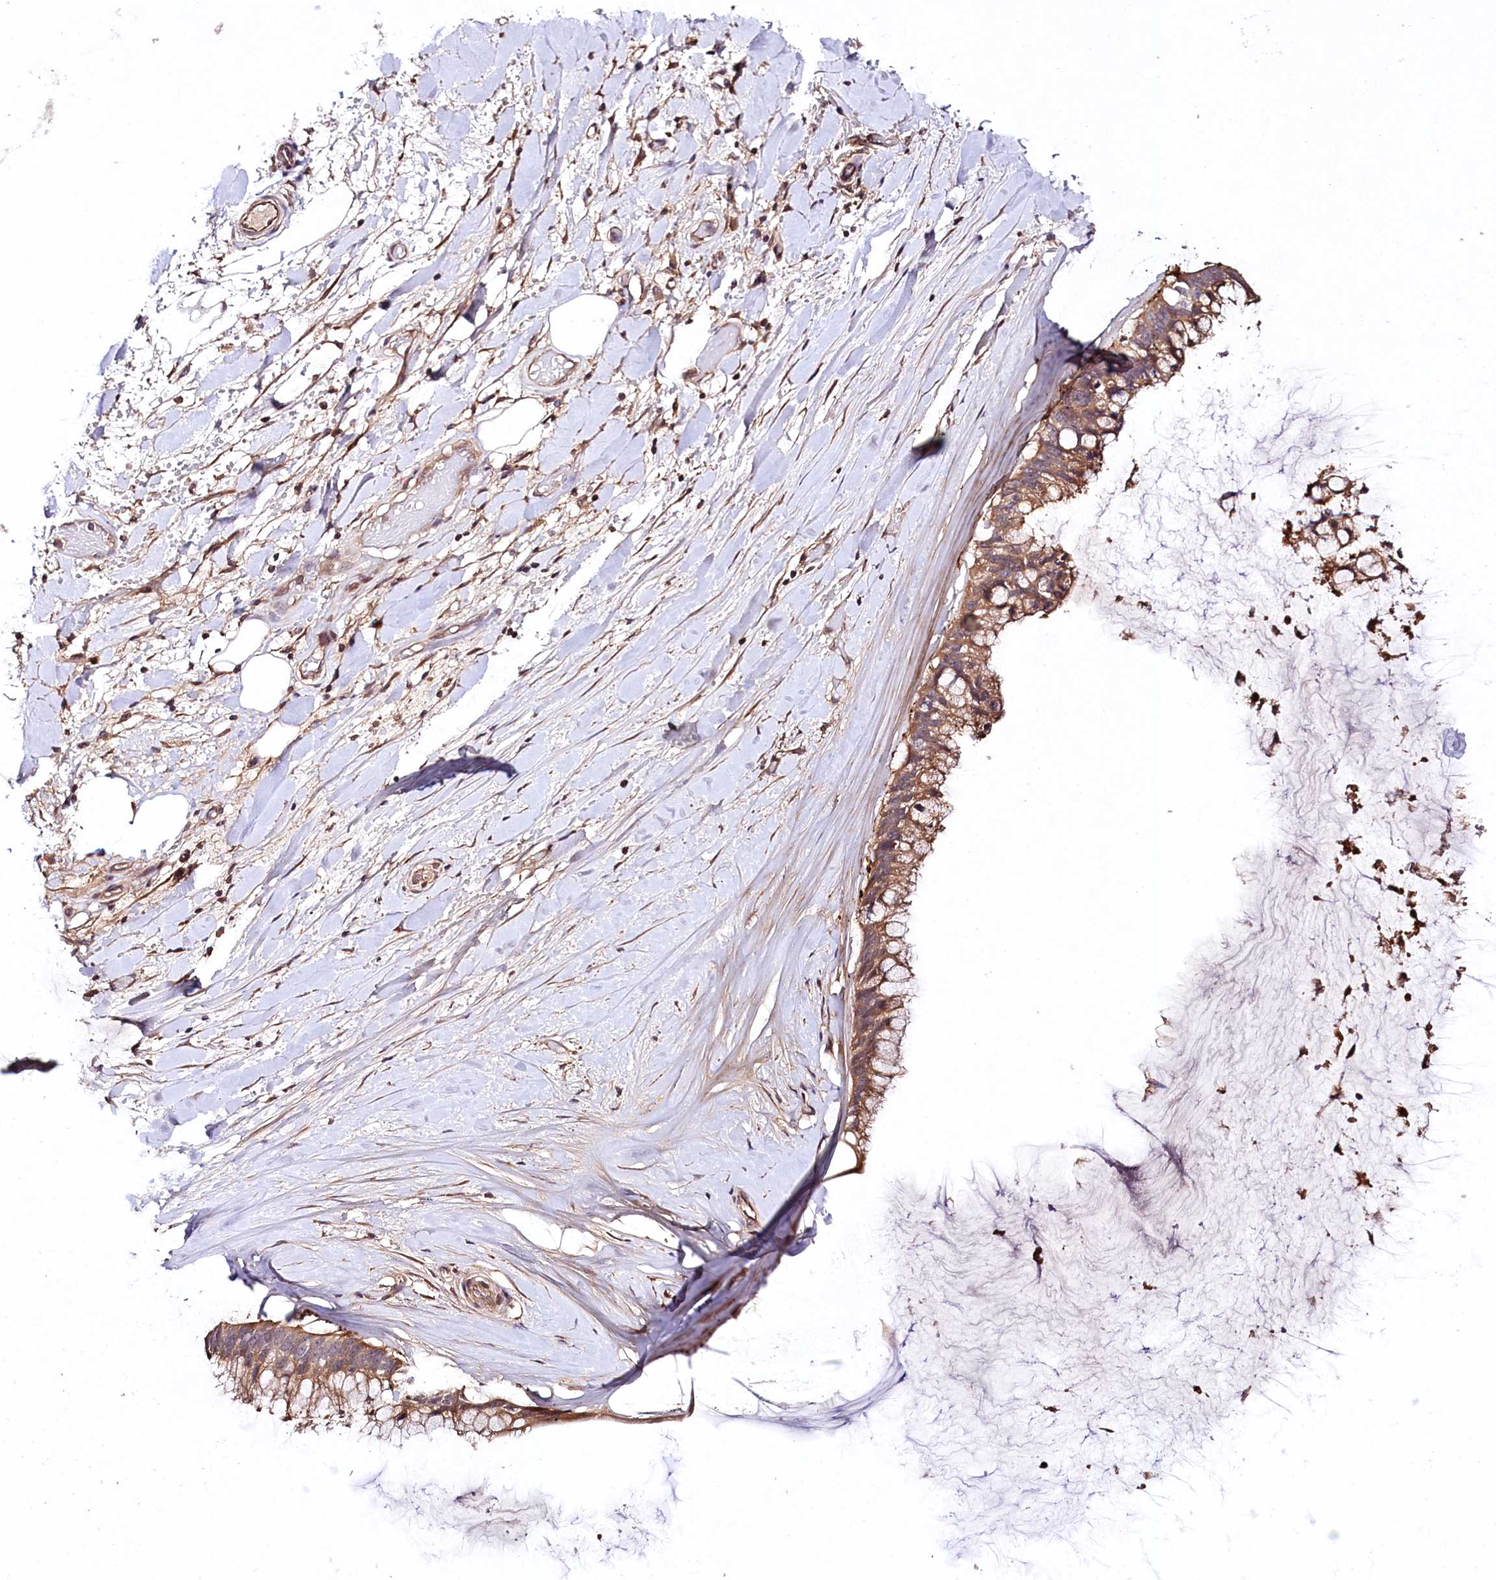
{"staining": {"intensity": "moderate", "quantity": ">75%", "location": "cytoplasmic/membranous"}, "tissue": "ovarian cancer", "cell_type": "Tumor cells", "image_type": "cancer", "snomed": [{"axis": "morphology", "description": "Cystadenocarcinoma, mucinous, NOS"}, {"axis": "topography", "description": "Ovary"}], "caption": "This image displays ovarian cancer (mucinous cystadenocarcinoma) stained with immunohistochemistry (IHC) to label a protein in brown. The cytoplasmic/membranous of tumor cells show moderate positivity for the protein. Nuclei are counter-stained blue.", "gene": "TNPO3", "patient": {"sex": "female", "age": 39}}